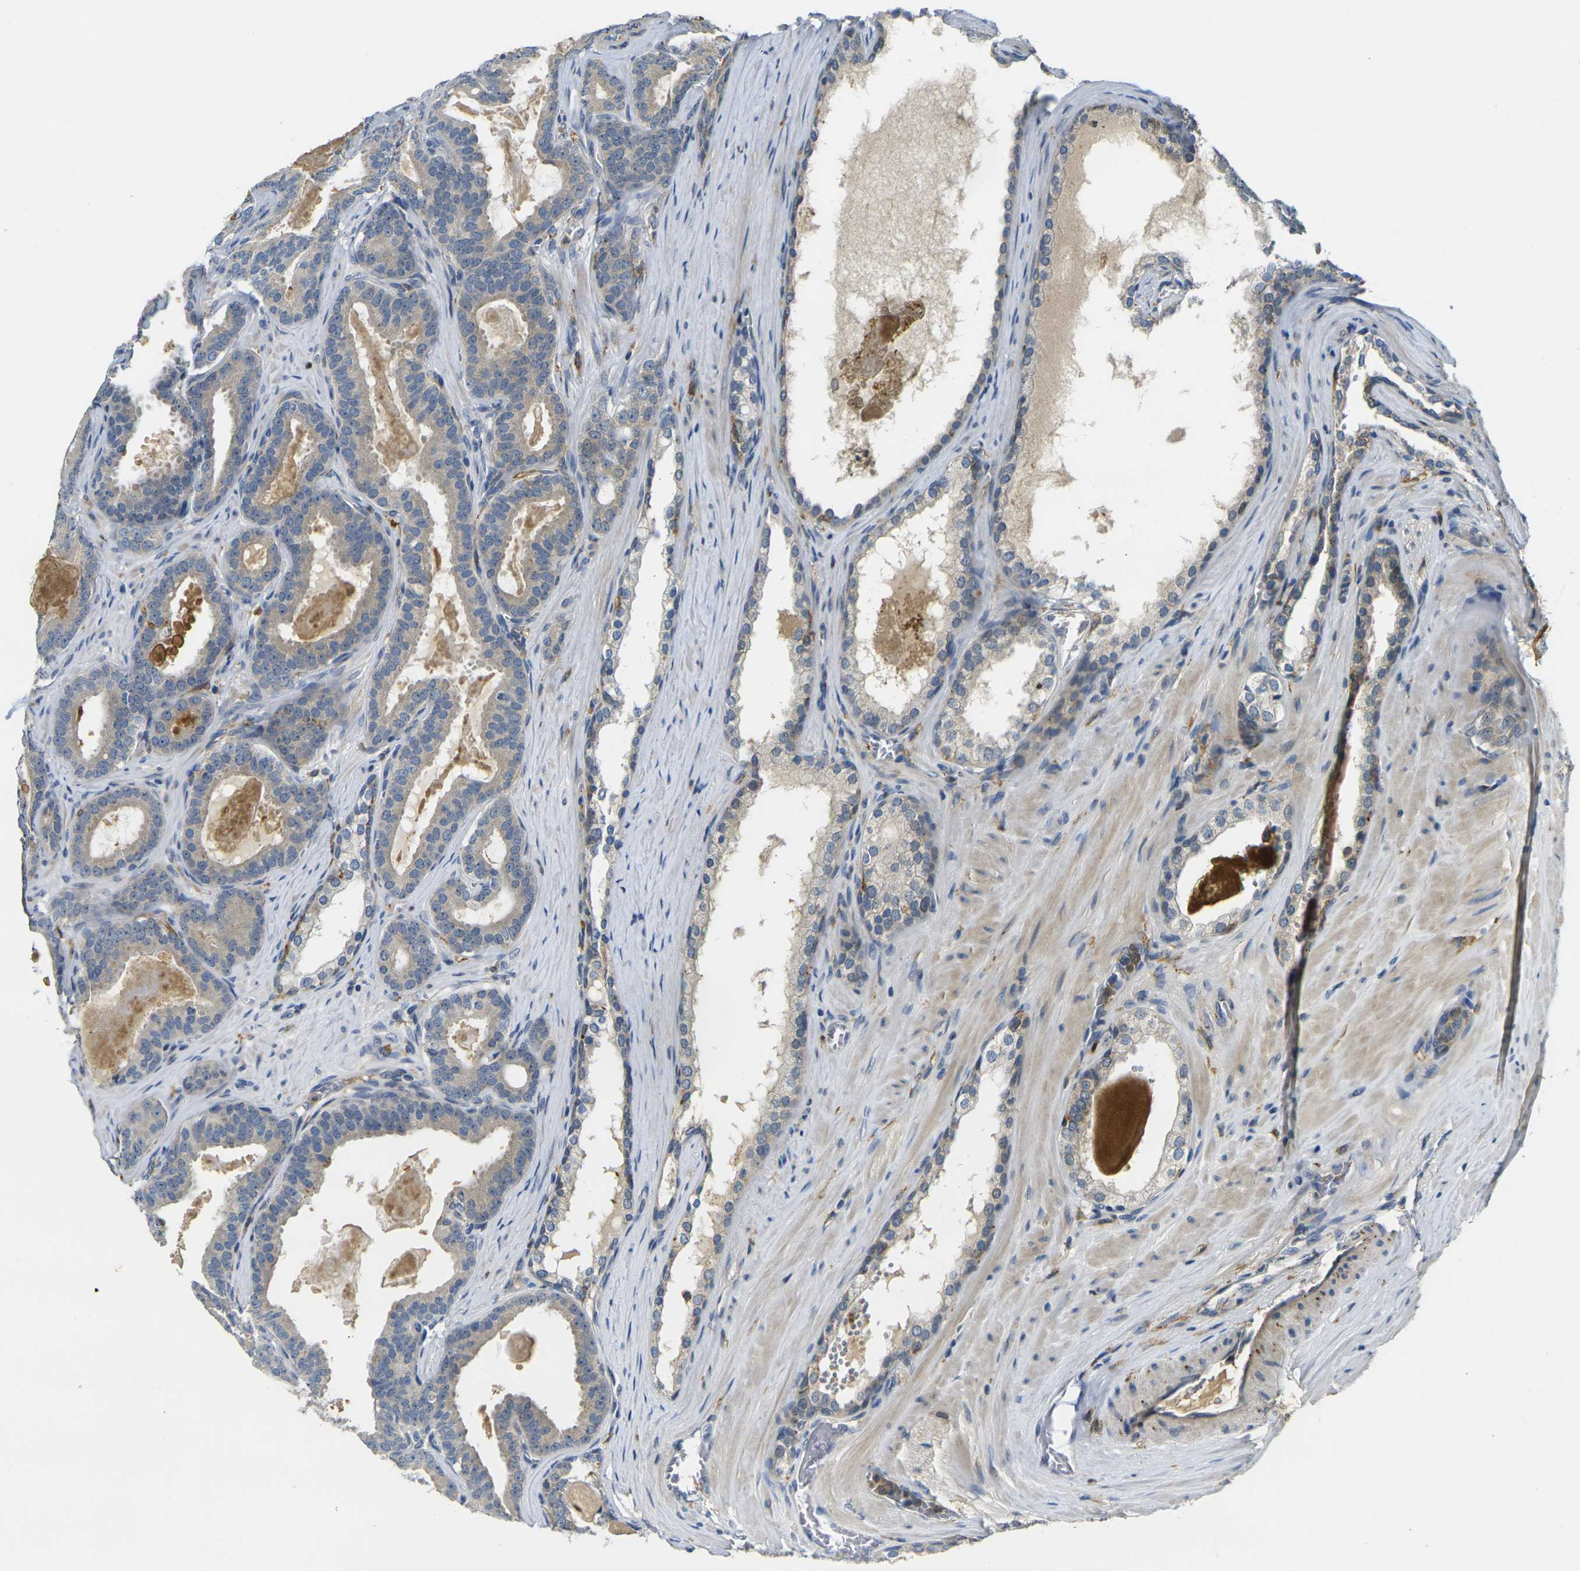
{"staining": {"intensity": "weak", "quantity": "25%-75%", "location": "cytoplasmic/membranous"}, "tissue": "prostate cancer", "cell_type": "Tumor cells", "image_type": "cancer", "snomed": [{"axis": "morphology", "description": "Adenocarcinoma, High grade"}, {"axis": "topography", "description": "Prostate"}], "caption": "Immunohistochemical staining of human prostate cancer (adenocarcinoma (high-grade)) reveals weak cytoplasmic/membranous protein expression in about 25%-75% of tumor cells.", "gene": "PIGL", "patient": {"sex": "male", "age": 60}}